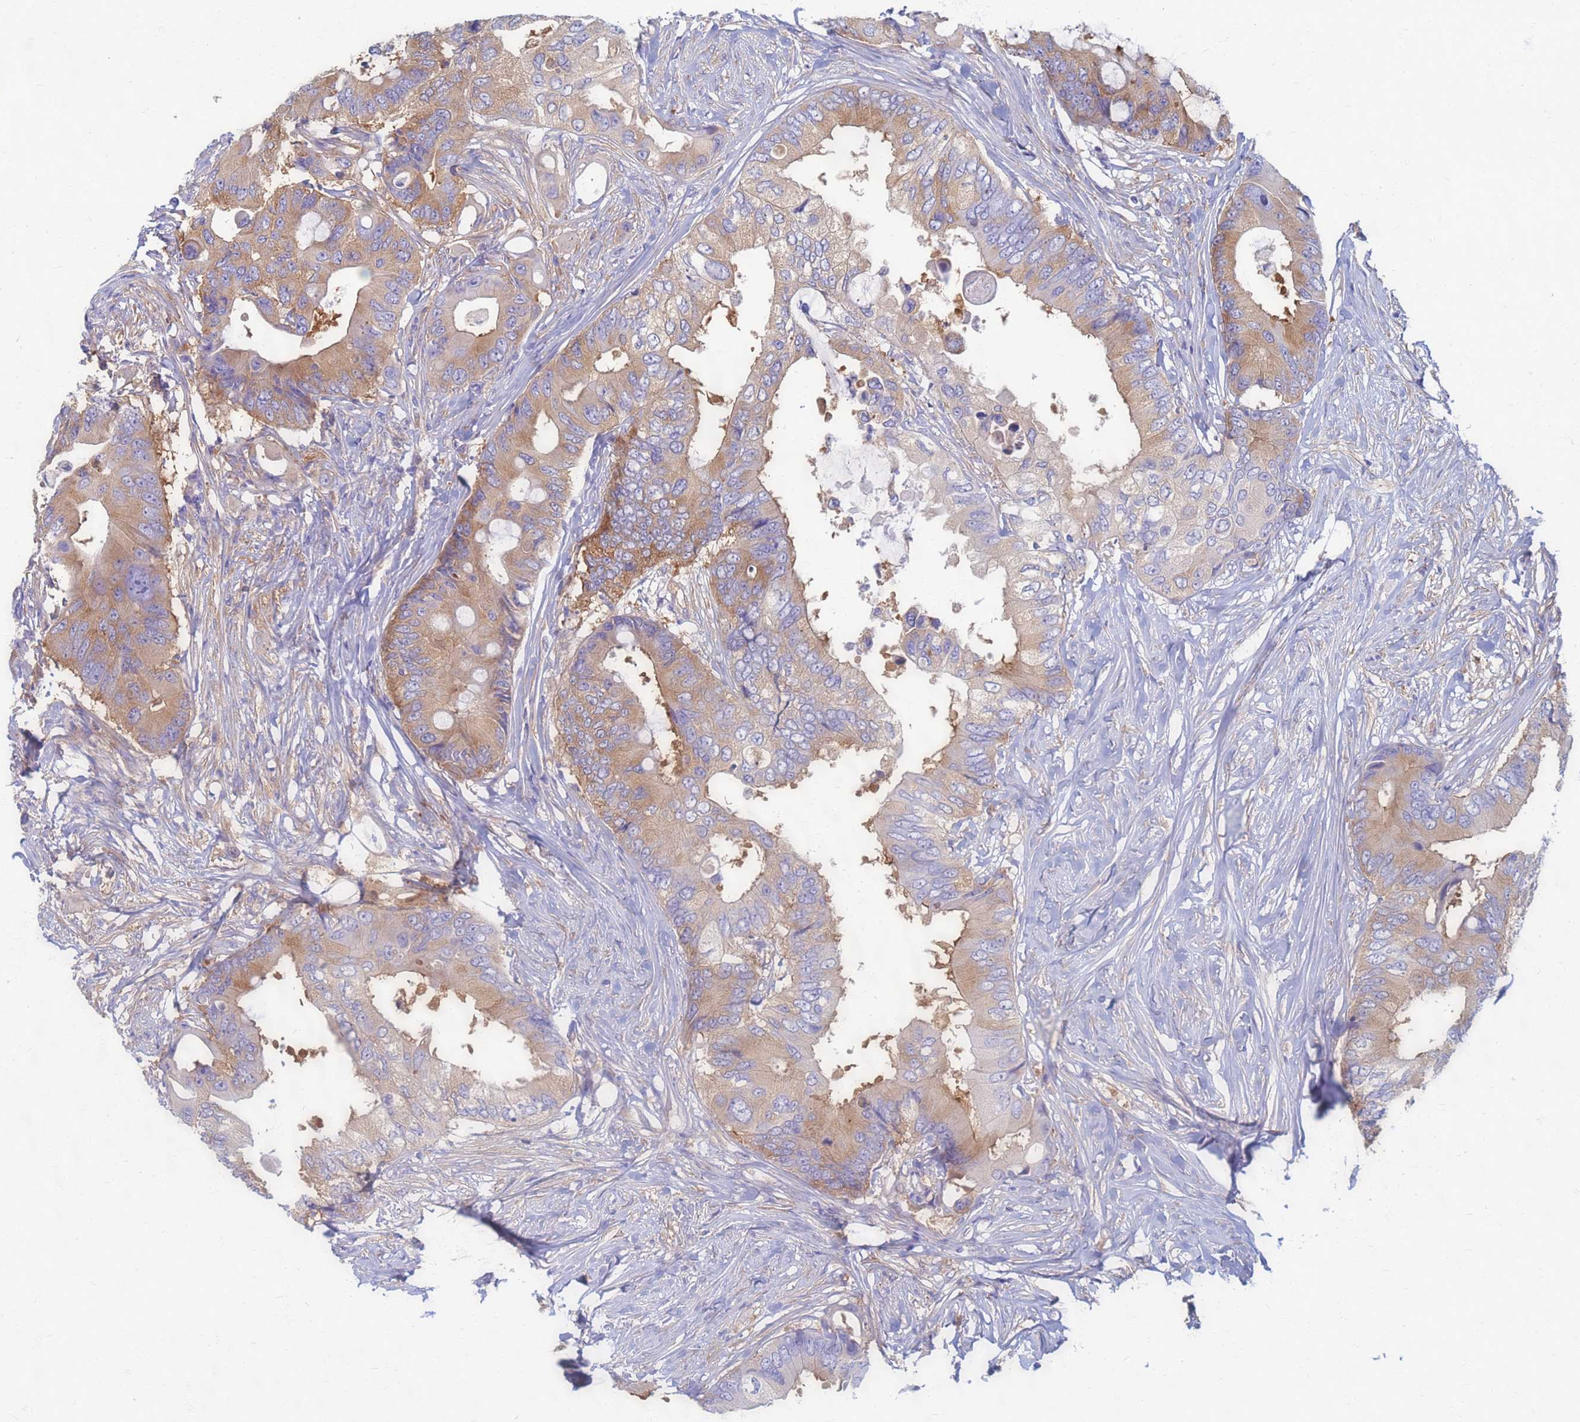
{"staining": {"intensity": "moderate", "quantity": "25%-75%", "location": "cytoplasmic/membranous"}, "tissue": "colorectal cancer", "cell_type": "Tumor cells", "image_type": "cancer", "snomed": [{"axis": "morphology", "description": "Adenocarcinoma, NOS"}, {"axis": "topography", "description": "Colon"}], "caption": "Moderate cytoplasmic/membranous positivity for a protein is present in approximately 25%-75% of tumor cells of colorectal cancer using immunohistochemistry.", "gene": "EEA1", "patient": {"sex": "male", "age": 71}}